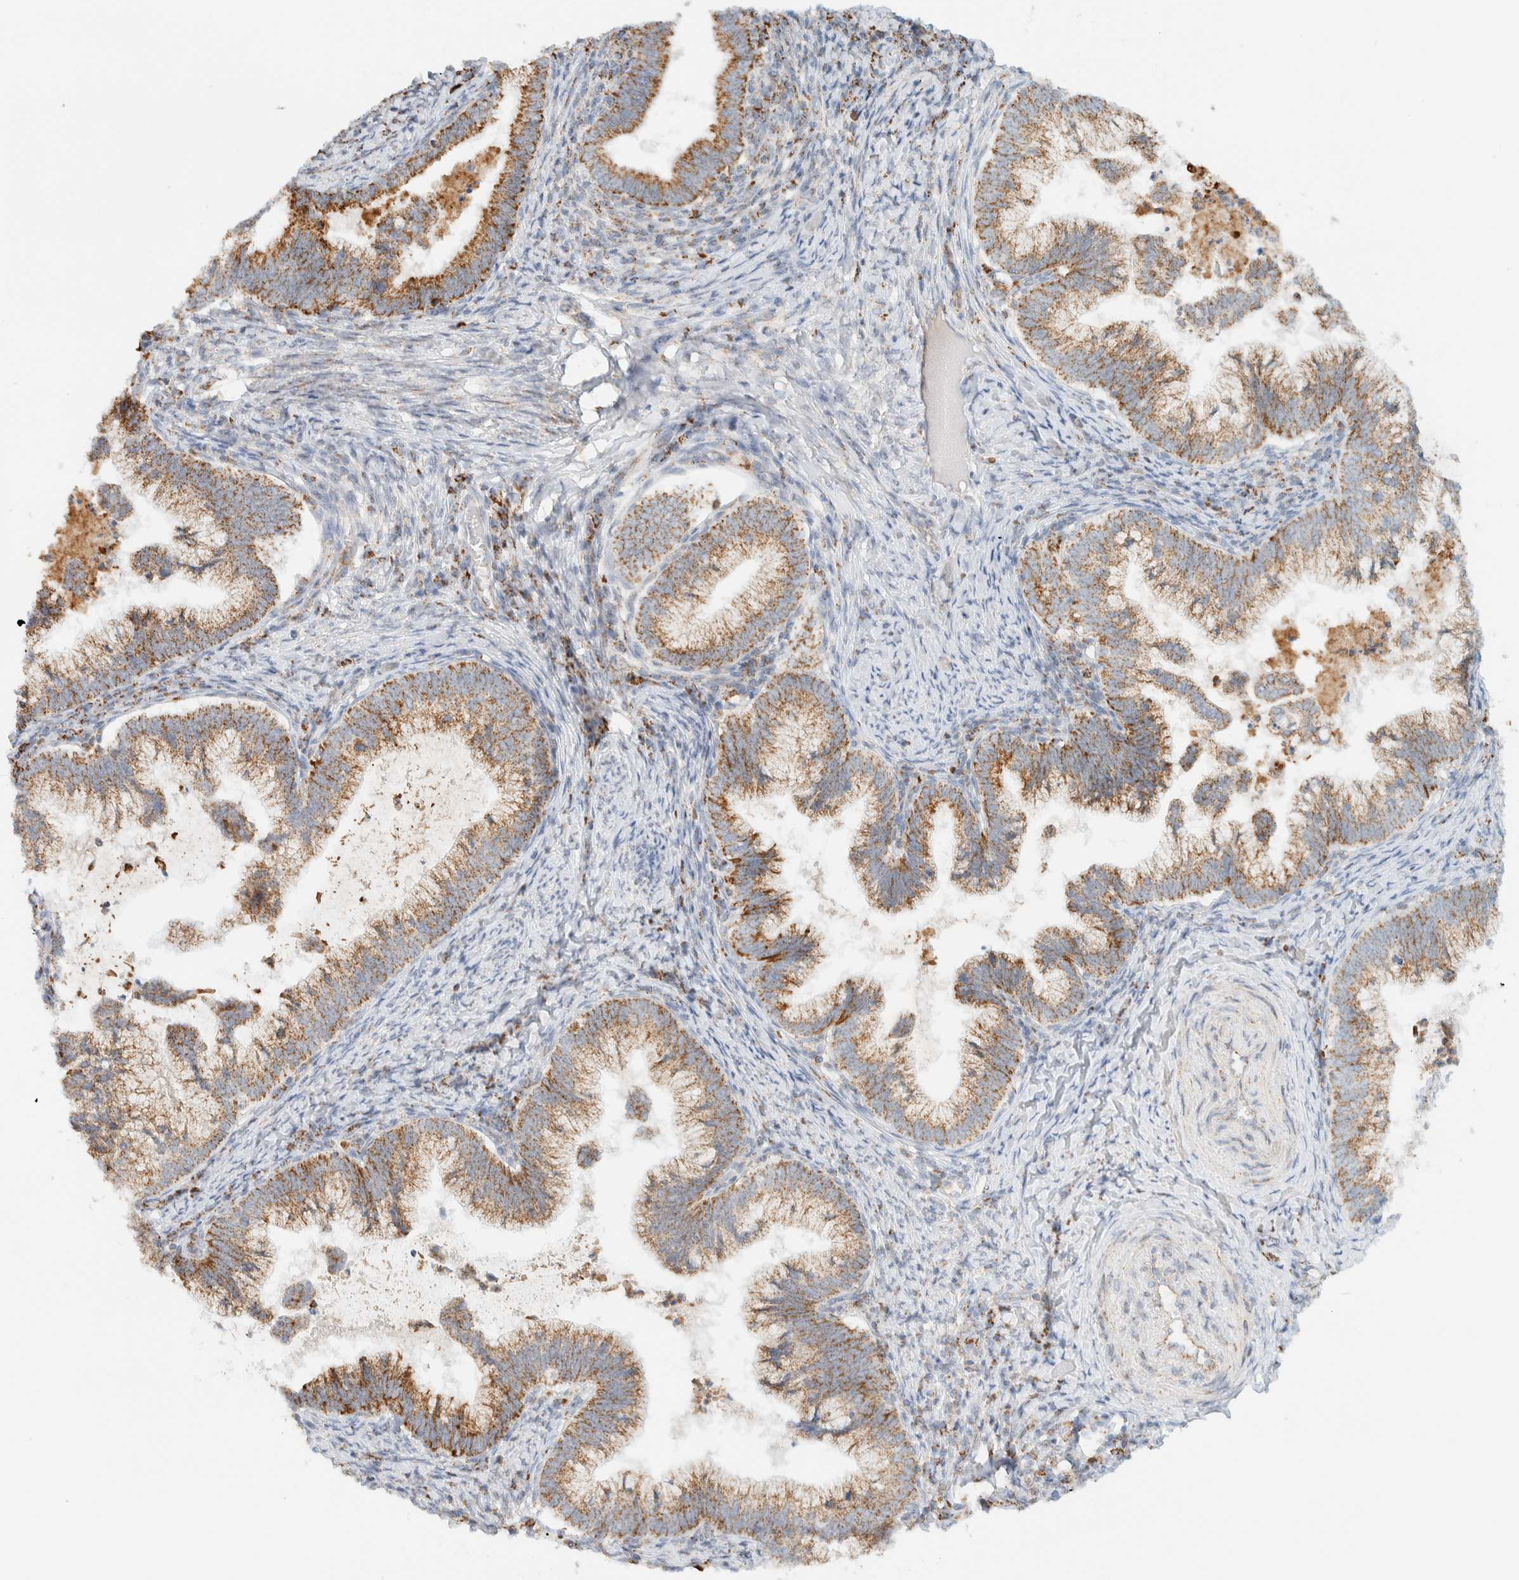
{"staining": {"intensity": "moderate", "quantity": ">75%", "location": "cytoplasmic/membranous"}, "tissue": "cervical cancer", "cell_type": "Tumor cells", "image_type": "cancer", "snomed": [{"axis": "morphology", "description": "Adenocarcinoma, NOS"}, {"axis": "topography", "description": "Cervix"}], "caption": "An immunohistochemistry histopathology image of neoplastic tissue is shown. Protein staining in brown highlights moderate cytoplasmic/membranous positivity in cervical cancer (adenocarcinoma) within tumor cells. (brown staining indicates protein expression, while blue staining denotes nuclei).", "gene": "KIFAP3", "patient": {"sex": "female", "age": 36}}